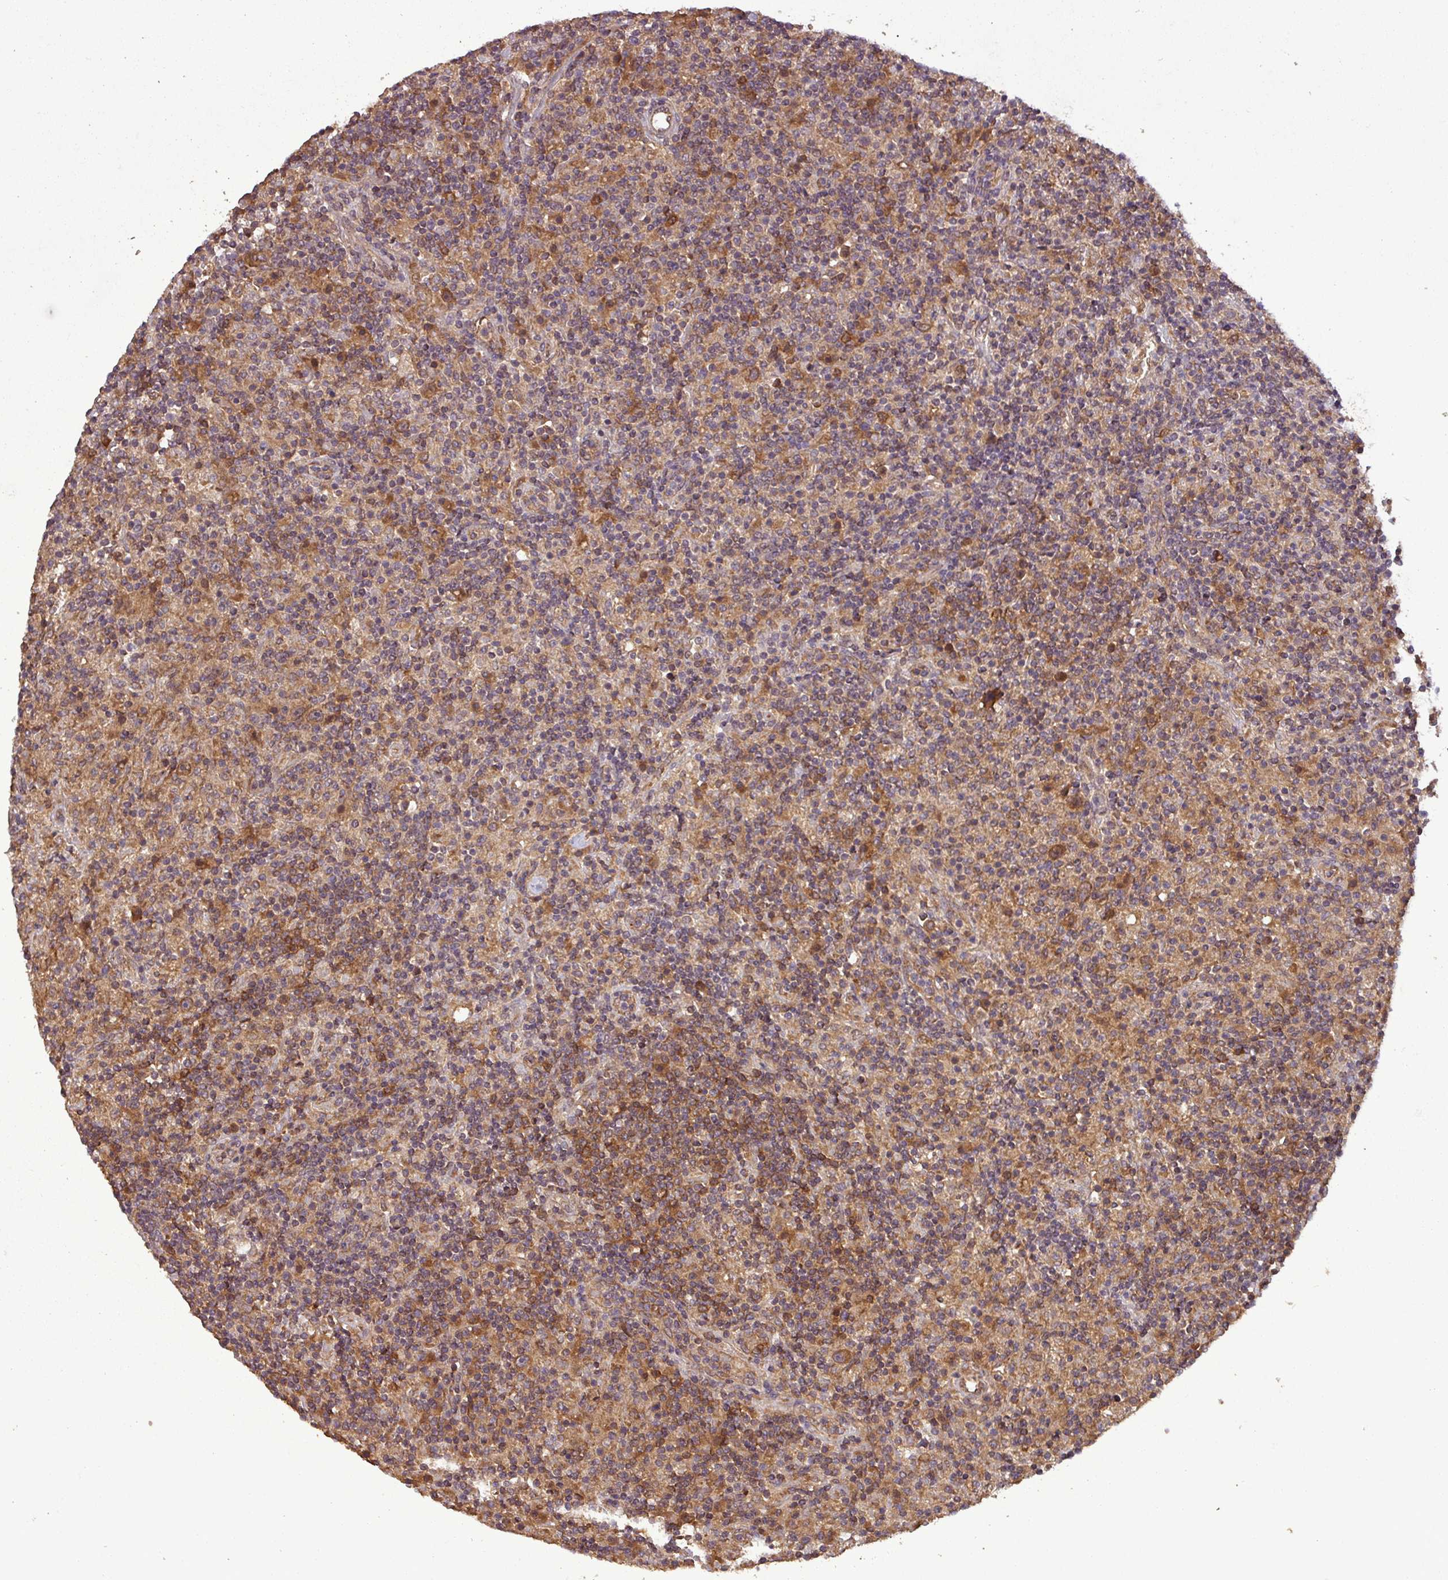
{"staining": {"intensity": "moderate", "quantity": ">75%", "location": "cytoplasmic/membranous"}, "tissue": "lymphoma", "cell_type": "Tumor cells", "image_type": "cancer", "snomed": [{"axis": "morphology", "description": "Hodgkin's disease, NOS"}, {"axis": "topography", "description": "Lymph node"}], "caption": "Lymphoma stained with a protein marker displays moderate staining in tumor cells.", "gene": "NT5C3A", "patient": {"sex": "male", "age": 70}}